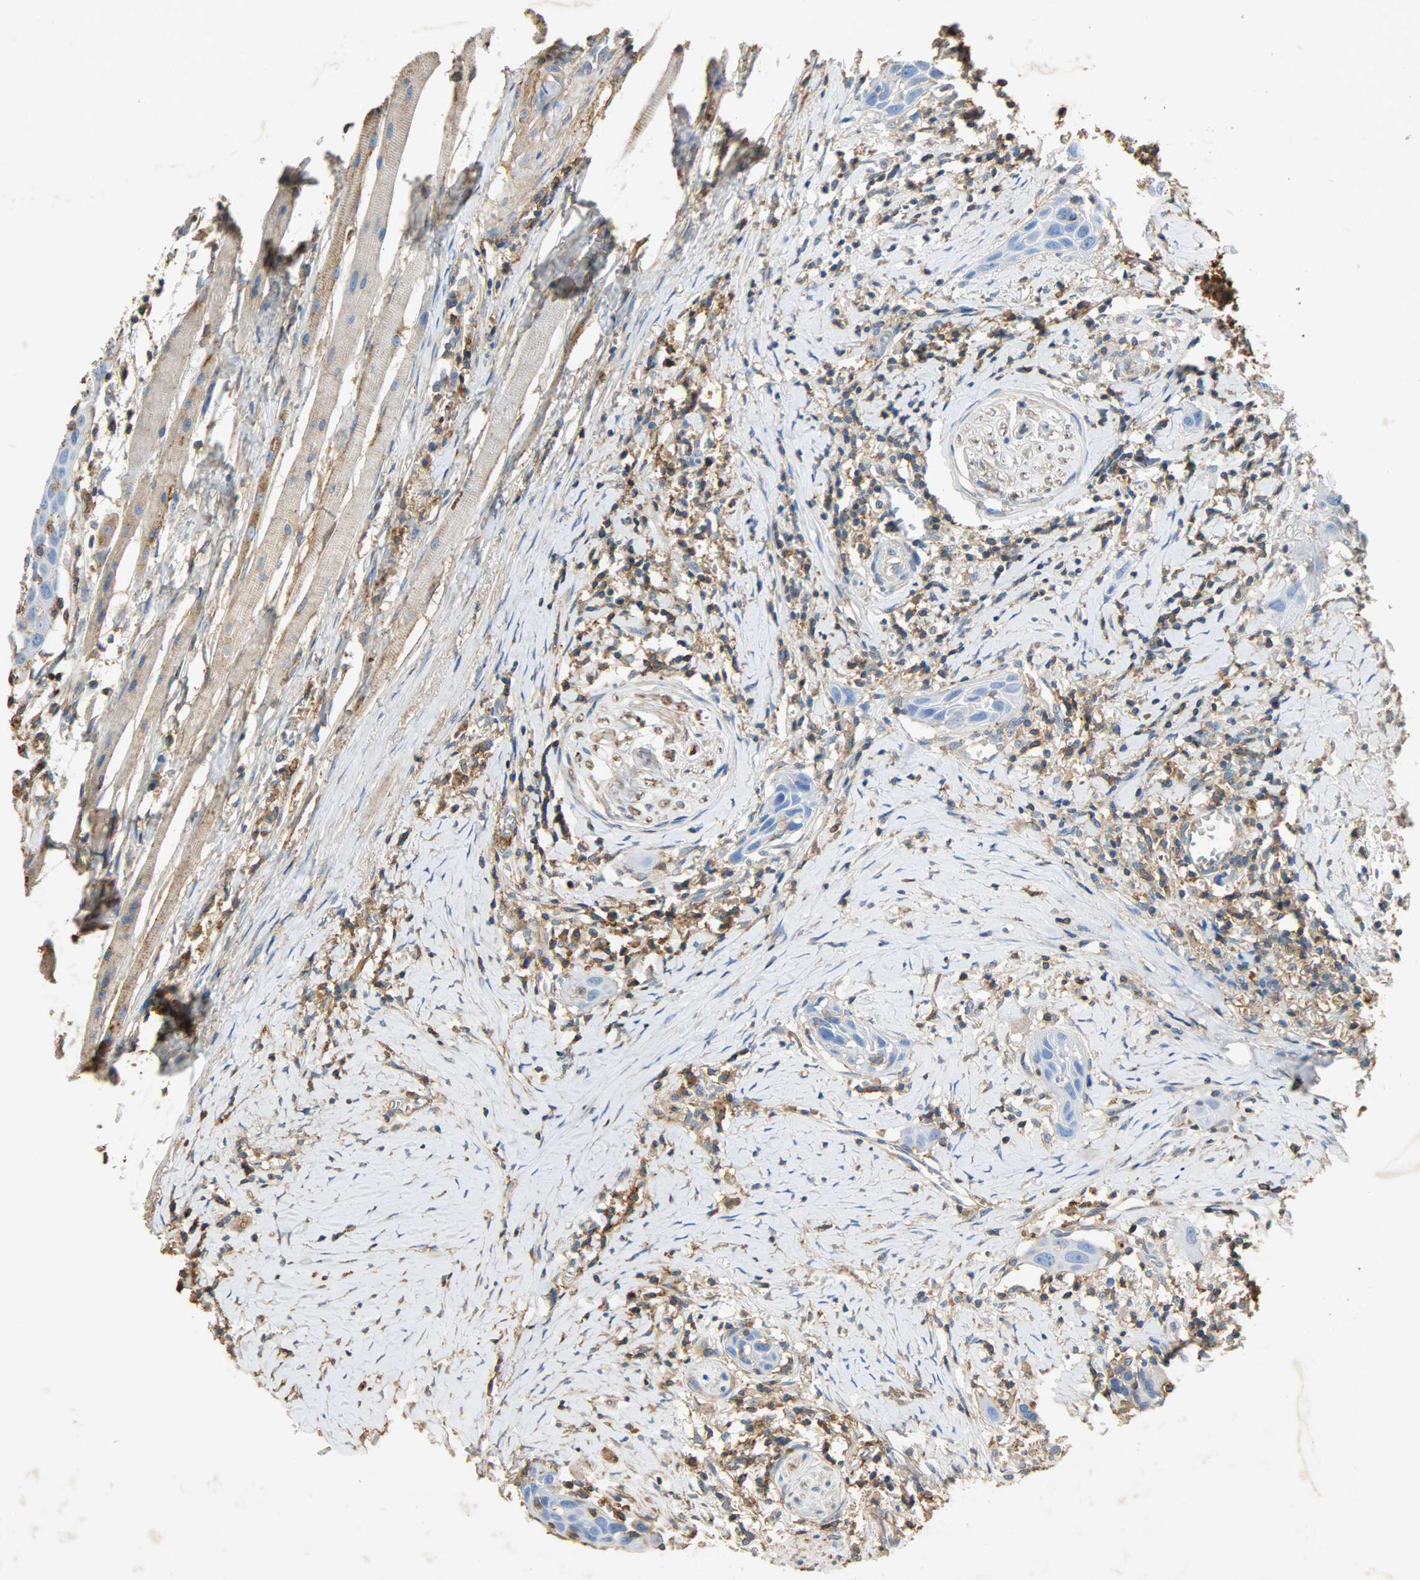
{"staining": {"intensity": "negative", "quantity": "none", "location": "none"}, "tissue": "head and neck cancer", "cell_type": "Tumor cells", "image_type": "cancer", "snomed": [{"axis": "morphology", "description": "Normal tissue, NOS"}, {"axis": "morphology", "description": "Squamous cell carcinoma, NOS"}, {"axis": "topography", "description": "Oral tissue"}, {"axis": "topography", "description": "Head-Neck"}], "caption": "This is a image of immunohistochemistry staining of squamous cell carcinoma (head and neck), which shows no staining in tumor cells.", "gene": "ANXA6", "patient": {"sex": "female", "age": 50}}